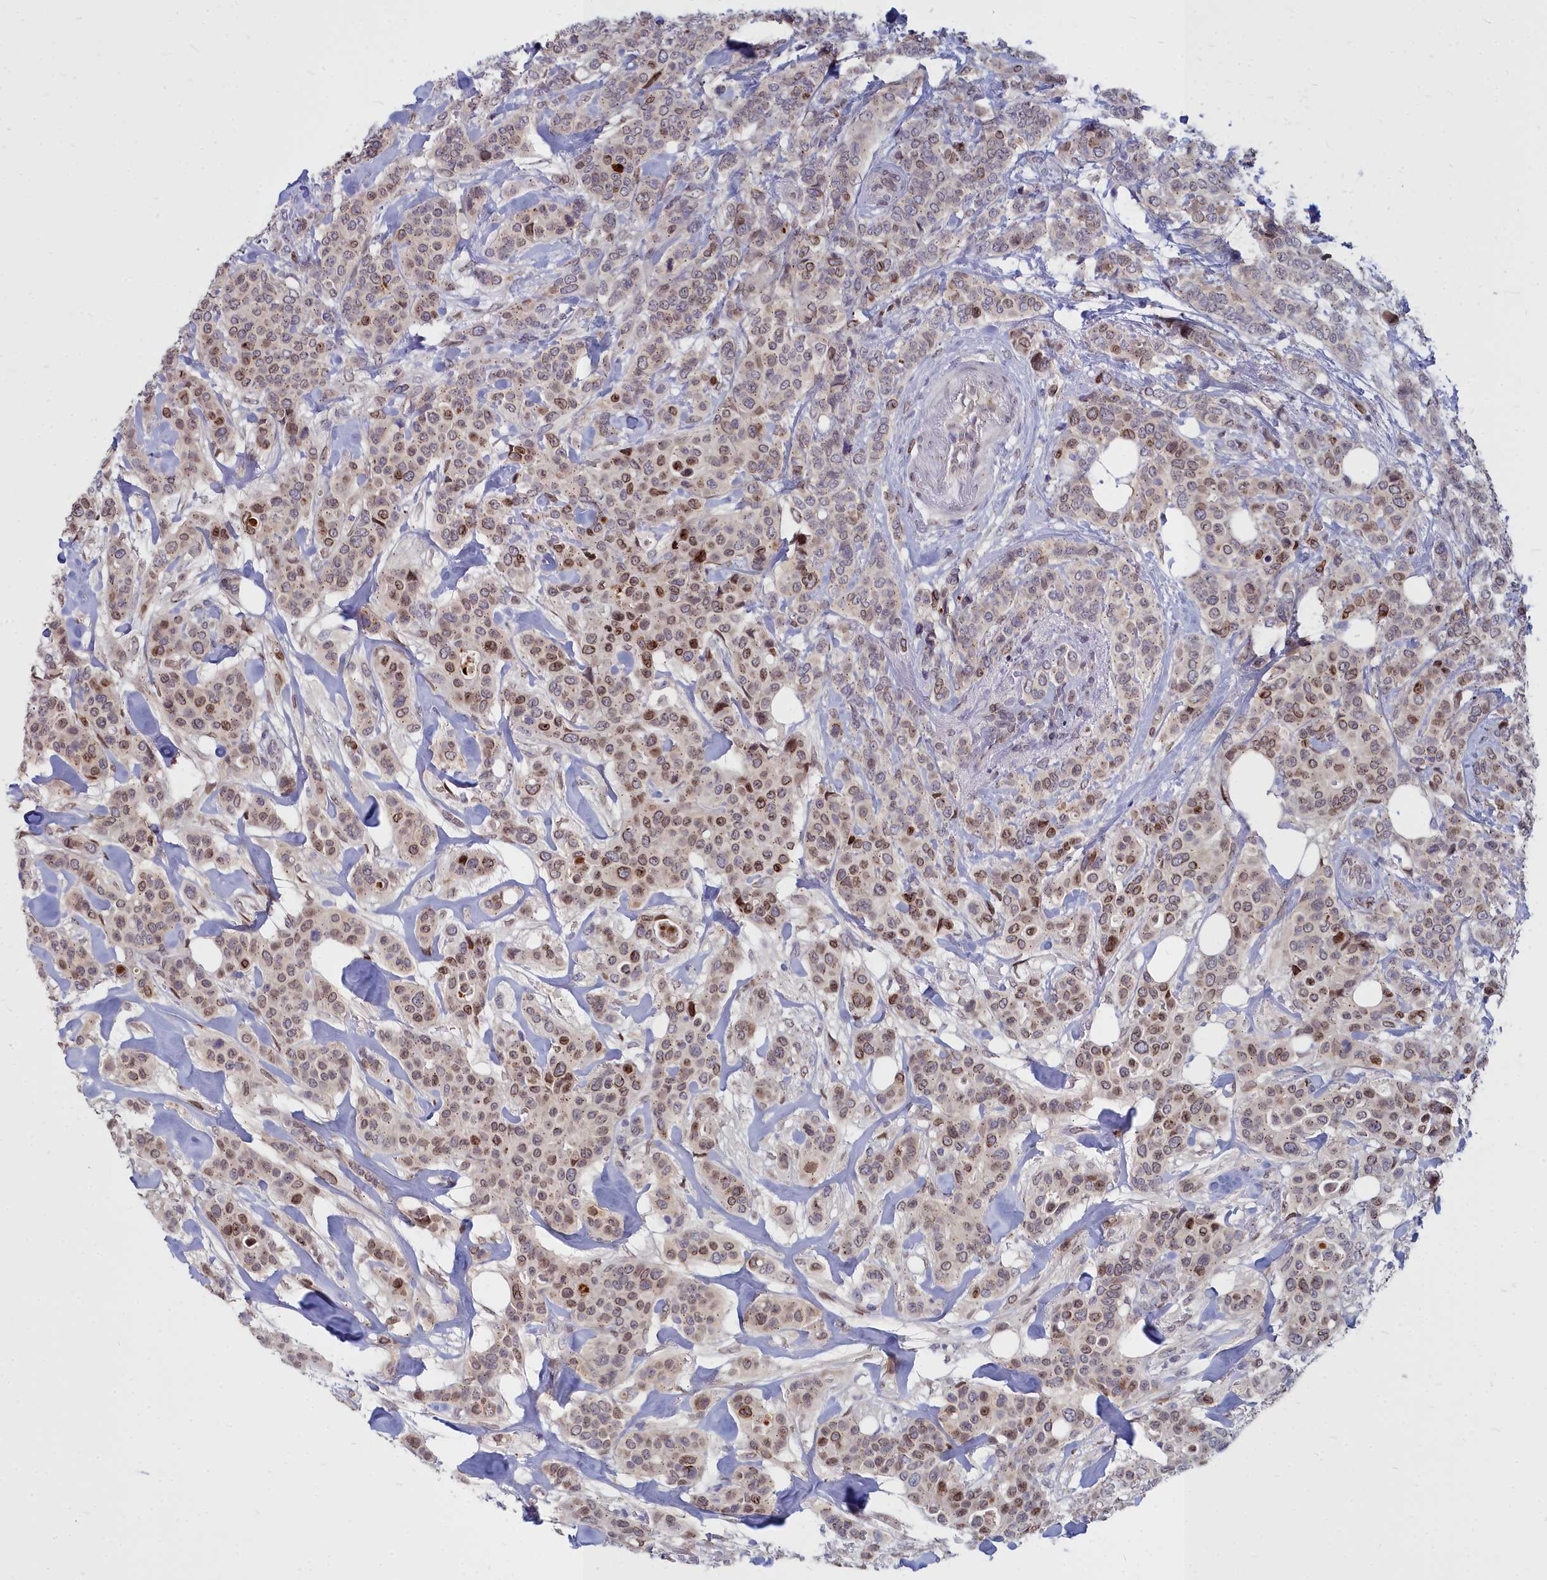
{"staining": {"intensity": "moderate", "quantity": "25%-75%", "location": "cytoplasmic/membranous,nuclear"}, "tissue": "breast cancer", "cell_type": "Tumor cells", "image_type": "cancer", "snomed": [{"axis": "morphology", "description": "Lobular carcinoma"}, {"axis": "topography", "description": "Breast"}], "caption": "A high-resolution histopathology image shows IHC staining of breast lobular carcinoma, which demonstrates moderate cytoplasmic/membranous and nuclear positivity in approximately 25%-75% of tumor cells. (brown staining indicates protein expression, while blue staining denotes nuclei).", "gene": "NOXA1", "patient": {"sex": "female", "age": 51}}